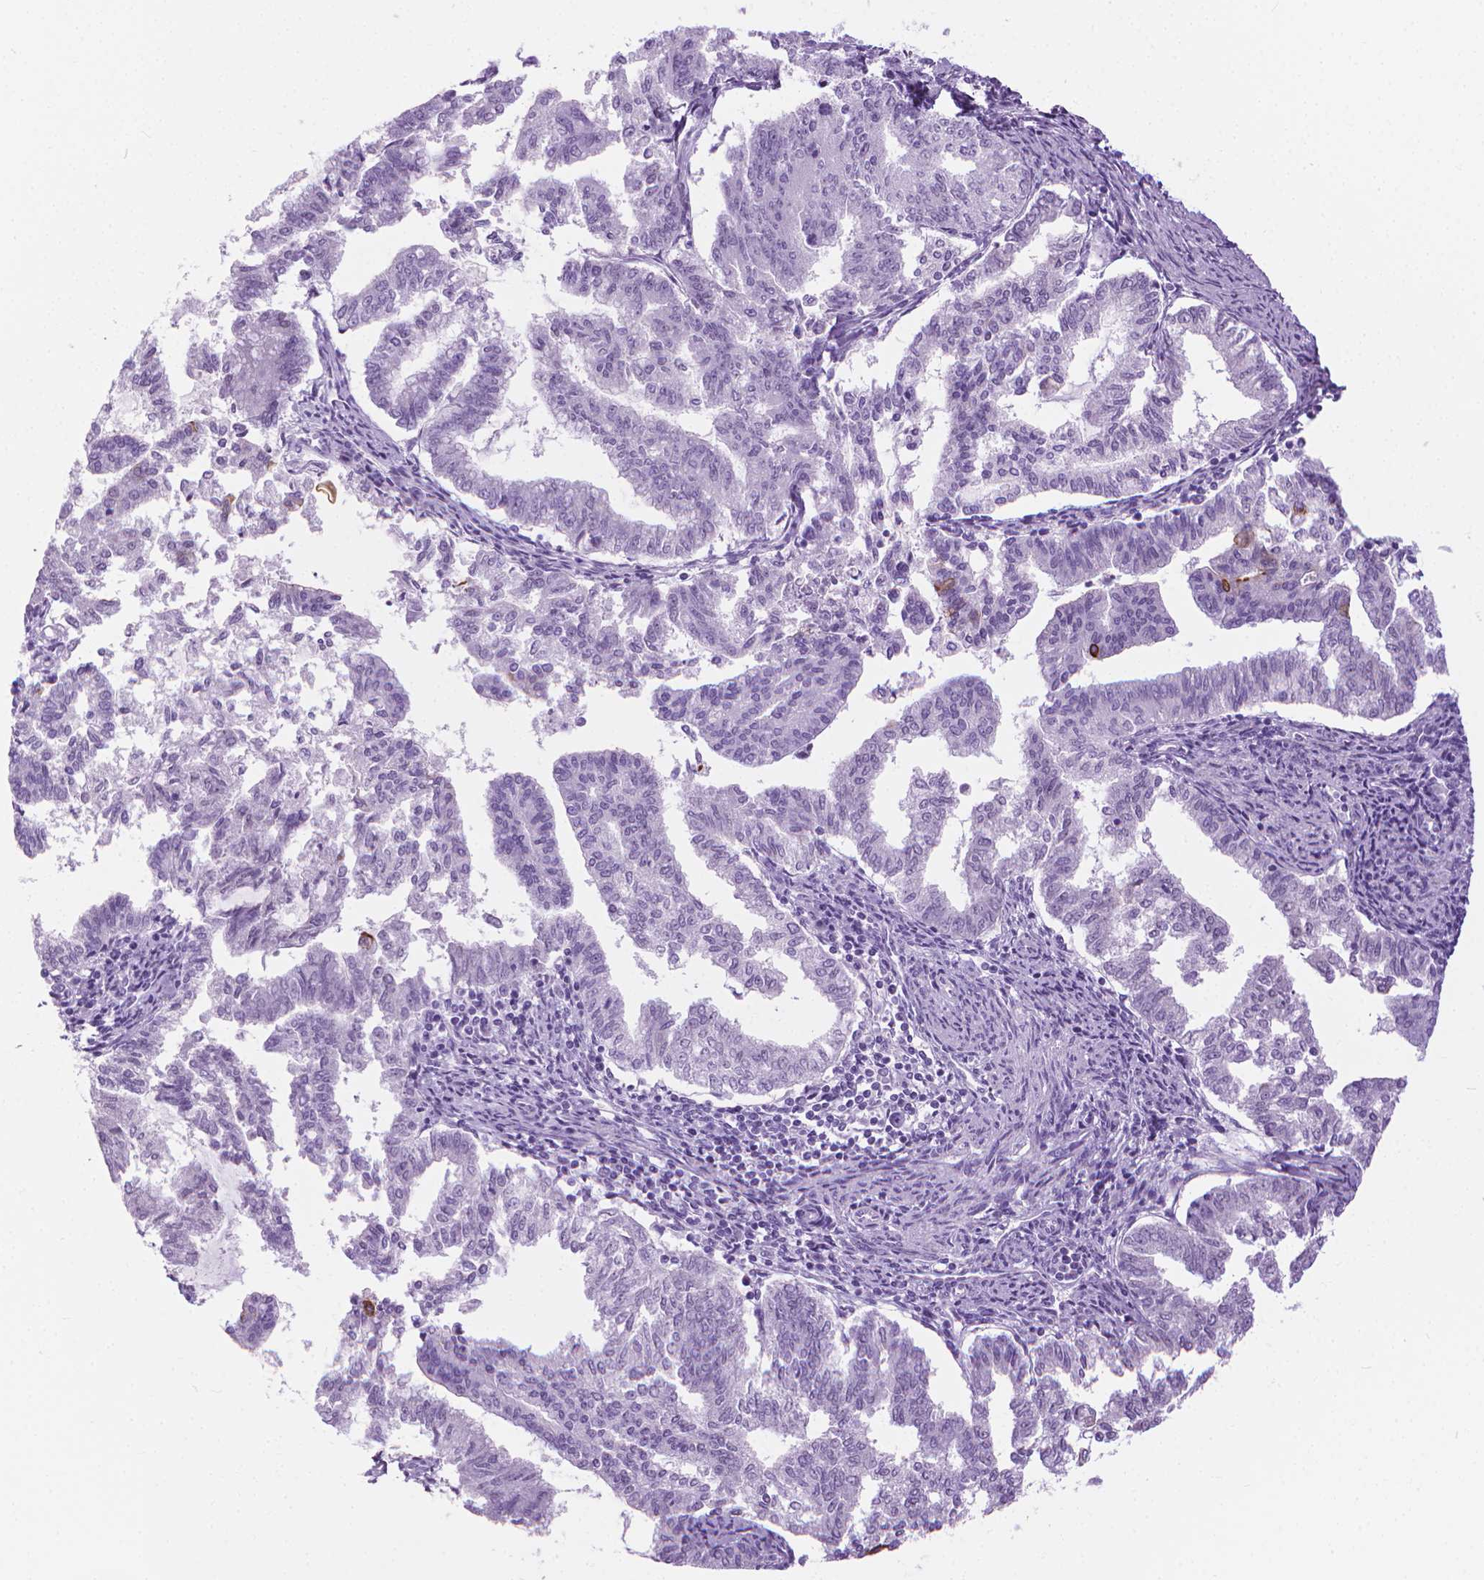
{"staining": {"intensity": "strong", "quantity": "<25%", "location": "cytoplasmic/membranous"}, "tissue": "endometrial cancer", "cell_type": "Tumor cells", "image_type": "cancer", "snomed": [{"axis": "morphology", "description": "Adenocarcinoma, NOS"}, {"axis": "topography", "description": "Endometrium"}], "caption": "Endometrial cancer (adenocarcinoma) stained with IHC exhibits strong cytoplasmic/membranous staining in about <25% of tumor cells.", "gene": "HTR2B", "patient": {"sex": "female", "age": 79}}